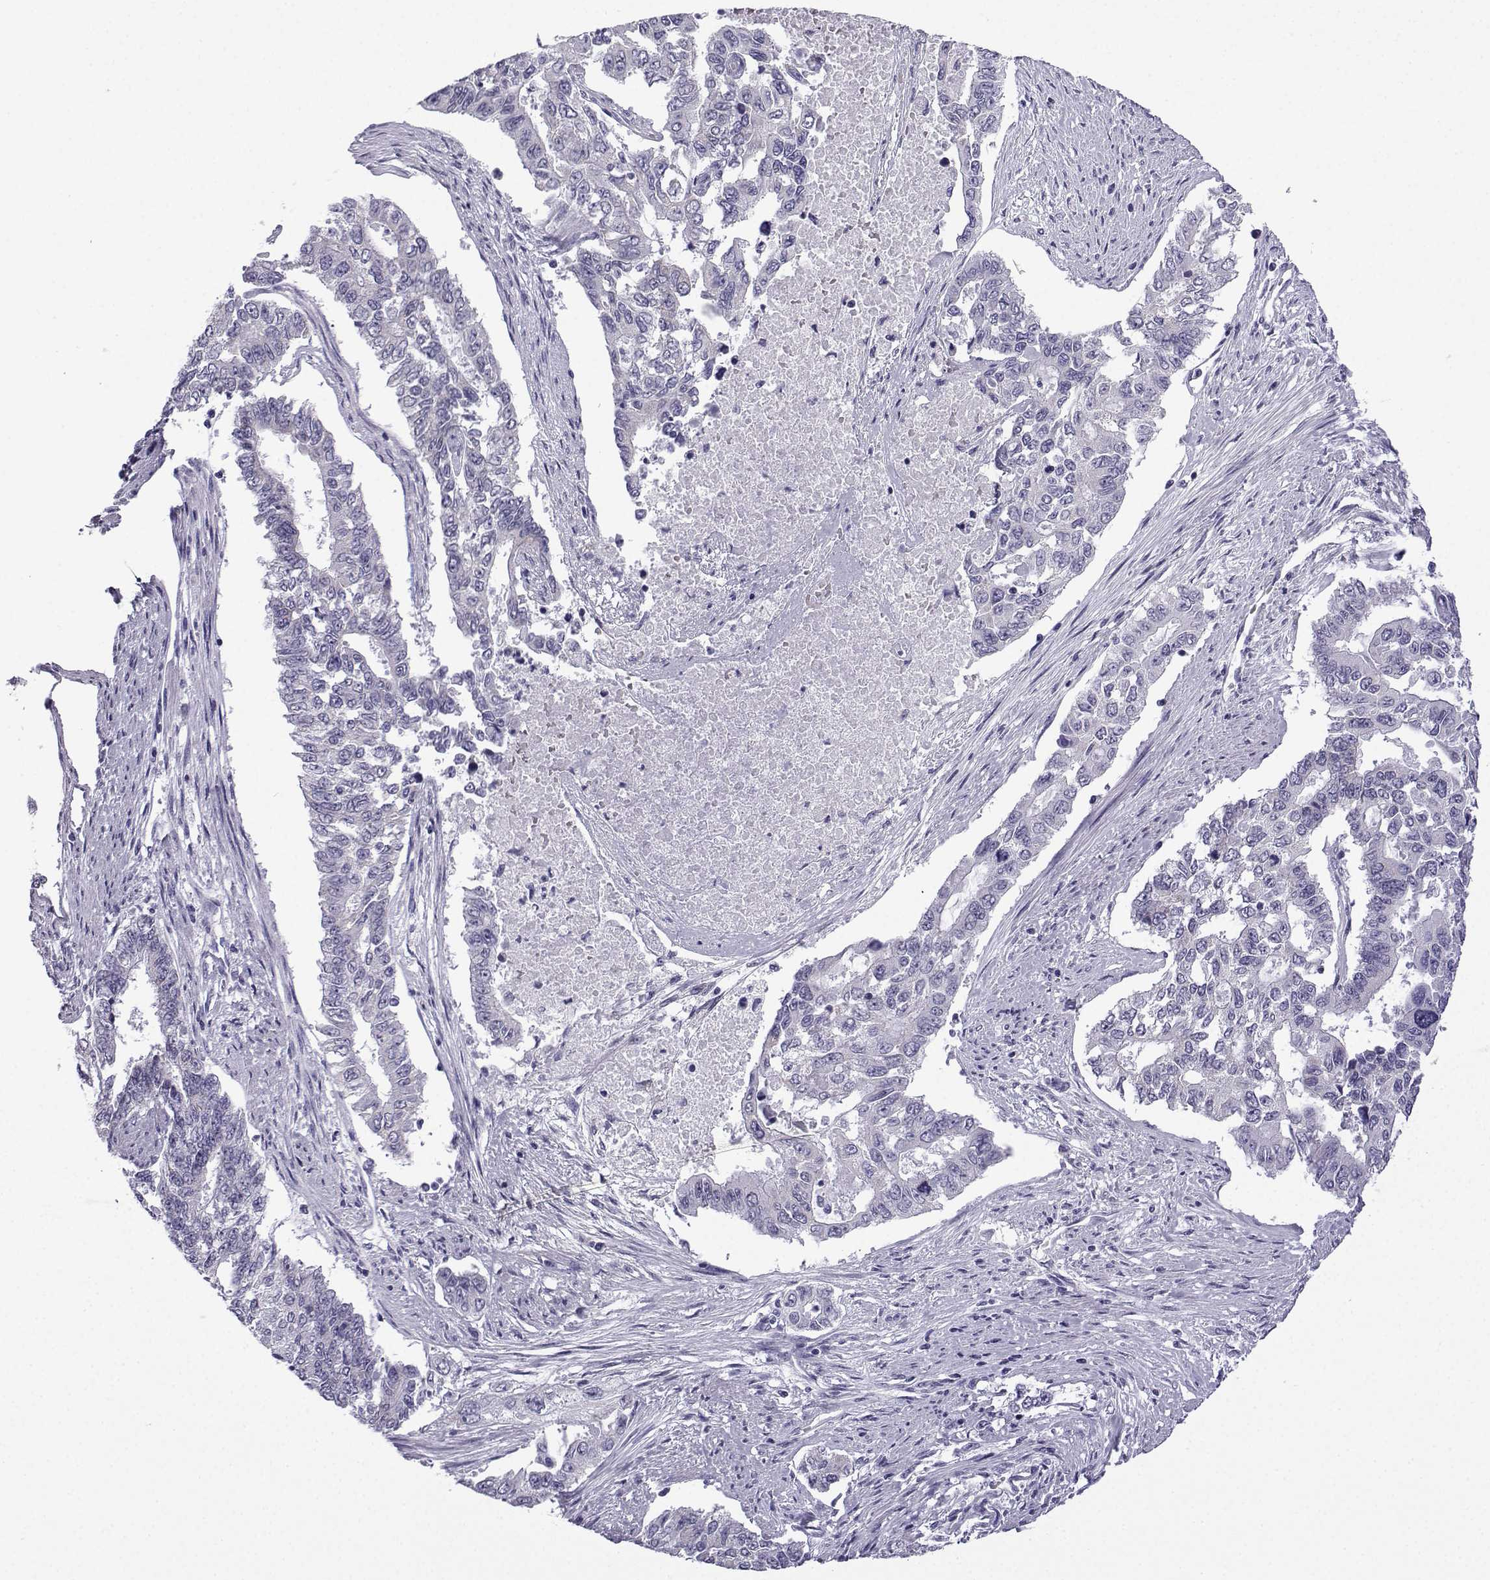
{"staining": {"intensity": "negative", "quantity": "none", "location": "none"}, "tissue": "endometrial cancer", "cell_type": "Tumor cells", "image_type": "cancer", "snomed": [{"axis": "morphology", "description": "Adenocarcinoma, NOS"}, {"axis": "topography", "description": "Uterus"}], "caption": "Endometrial cancer stained for a protein using immunohistochemistry demonstrates no staining tumor cells.", "gene": "ACRBP", "patient": {"sex": "female", "age": 59}}